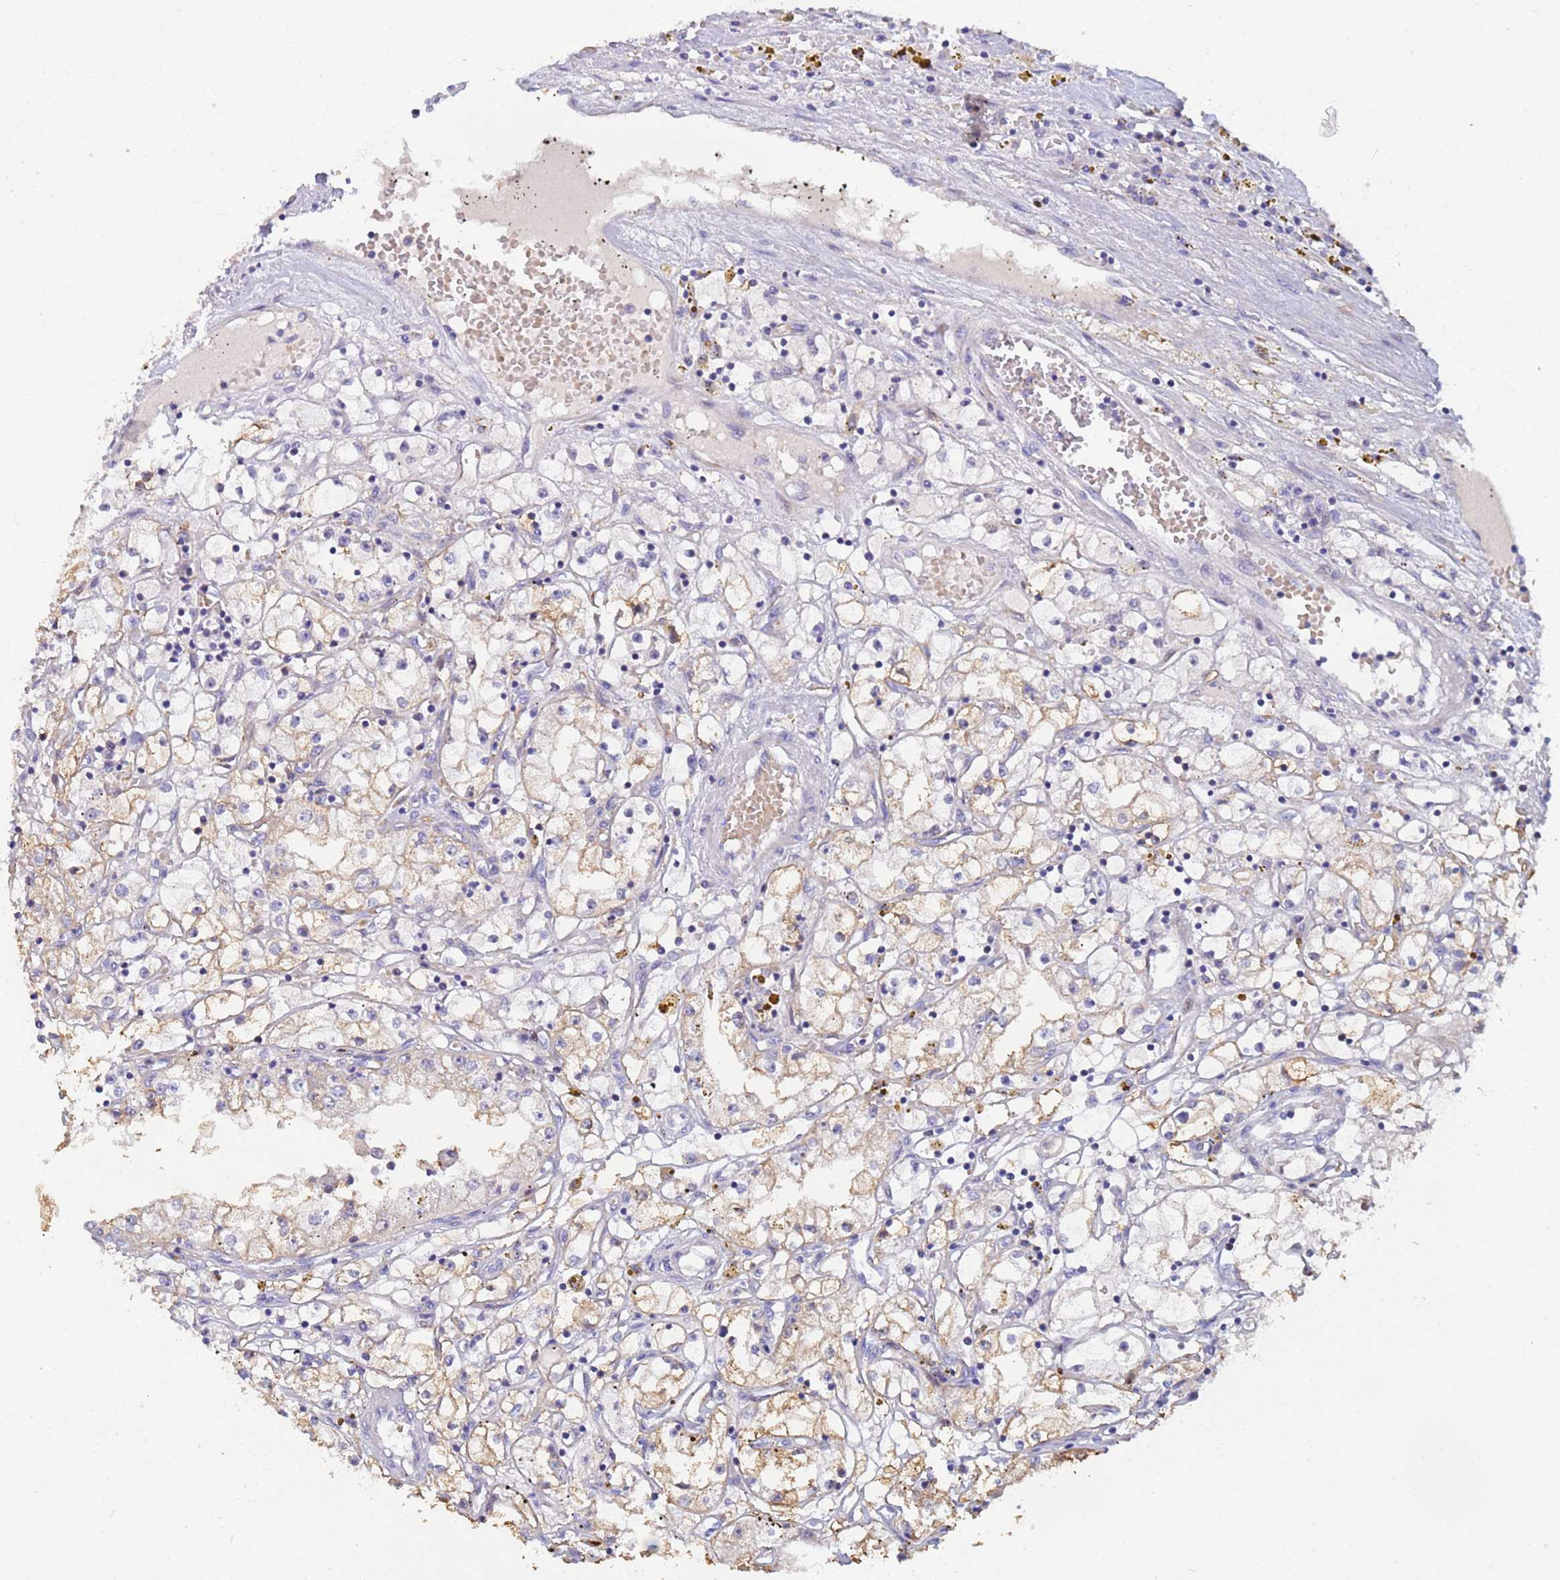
{"staining": {"intensity": "moderate", "quantity": "<25%", "location": "cytoplasmic/membranous"}, "tissue": "renal cancer", "cell_type": "Tumor cells", "image_type": "cancer", "snomed": [{"axis": "morphology", "description": "Adenocarcinoma, NOS"}, {"axis": "topography", "description": "Kidney"}], "caption": "Brown immunohistochemical staining in renal cancer shows moderate cytoplasmic/membranous expression in about <25% of tumor cells.", "gene": "PPP6R1", "patient": {"sex": "male", "age": 56}}